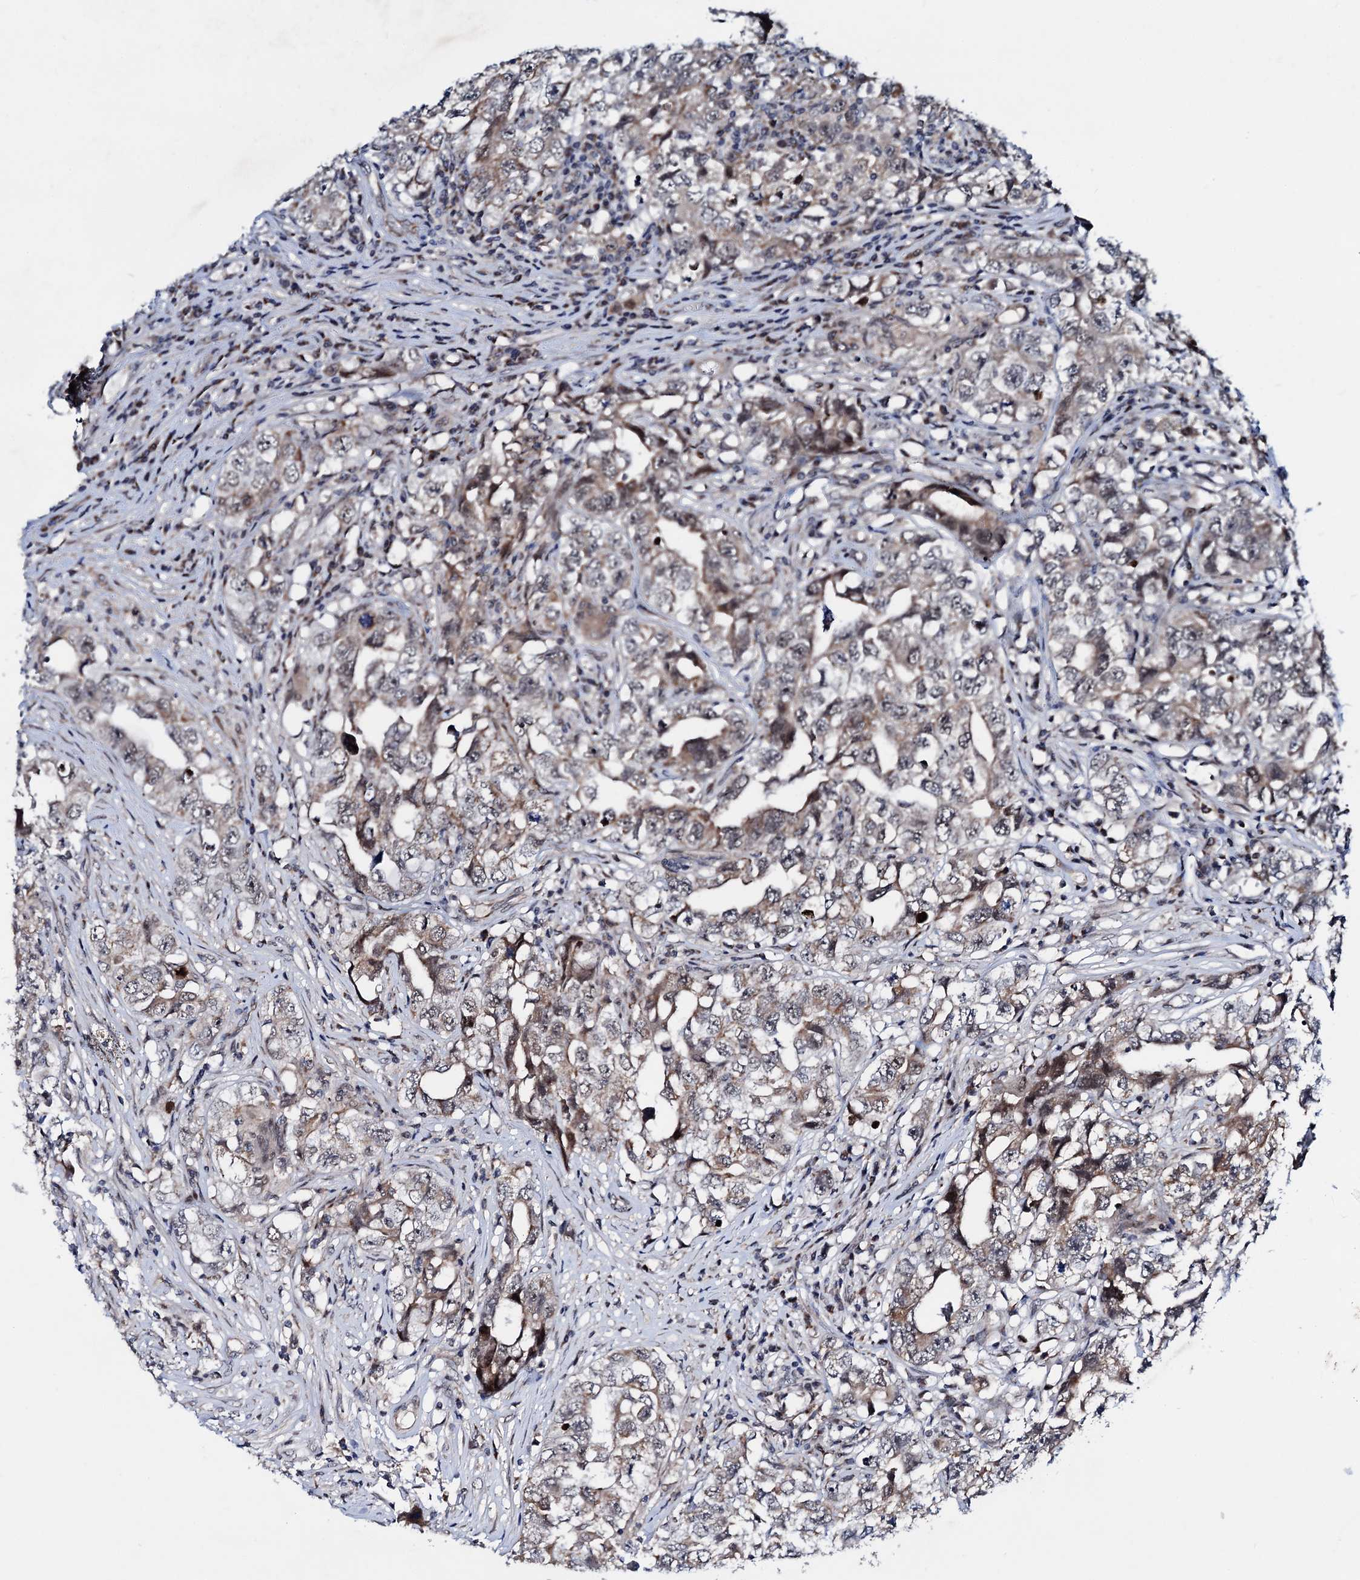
{"staining": {"intensity": "moderate", "quantity": "25%-75%", "location": "cytoplasmic/membranous"}, "tissue": "testis cancer", "cell_type": "Tumor cells", "image_type": "cancer", "snomed": [{"axis": "morphology", "description": "Seminoma, NOS"}, {"axis": "morphology", "description": "Carcinoma, Embryonal, NOS"}, {"axis": "topography", "description": "Testis"}], "caption": "Immunohistochemistry (IHC) image of neoplastic tissue: testis embryonal carcinoma stained using IHC shows medium levels of moderate protein expression localized specifically in the cytoplasmic/membranous of tumor cells, appearing as a cytoplasmic/membranous brown color.", "gene": "COA4", "patient": {"sex": "male", "age": 43}}